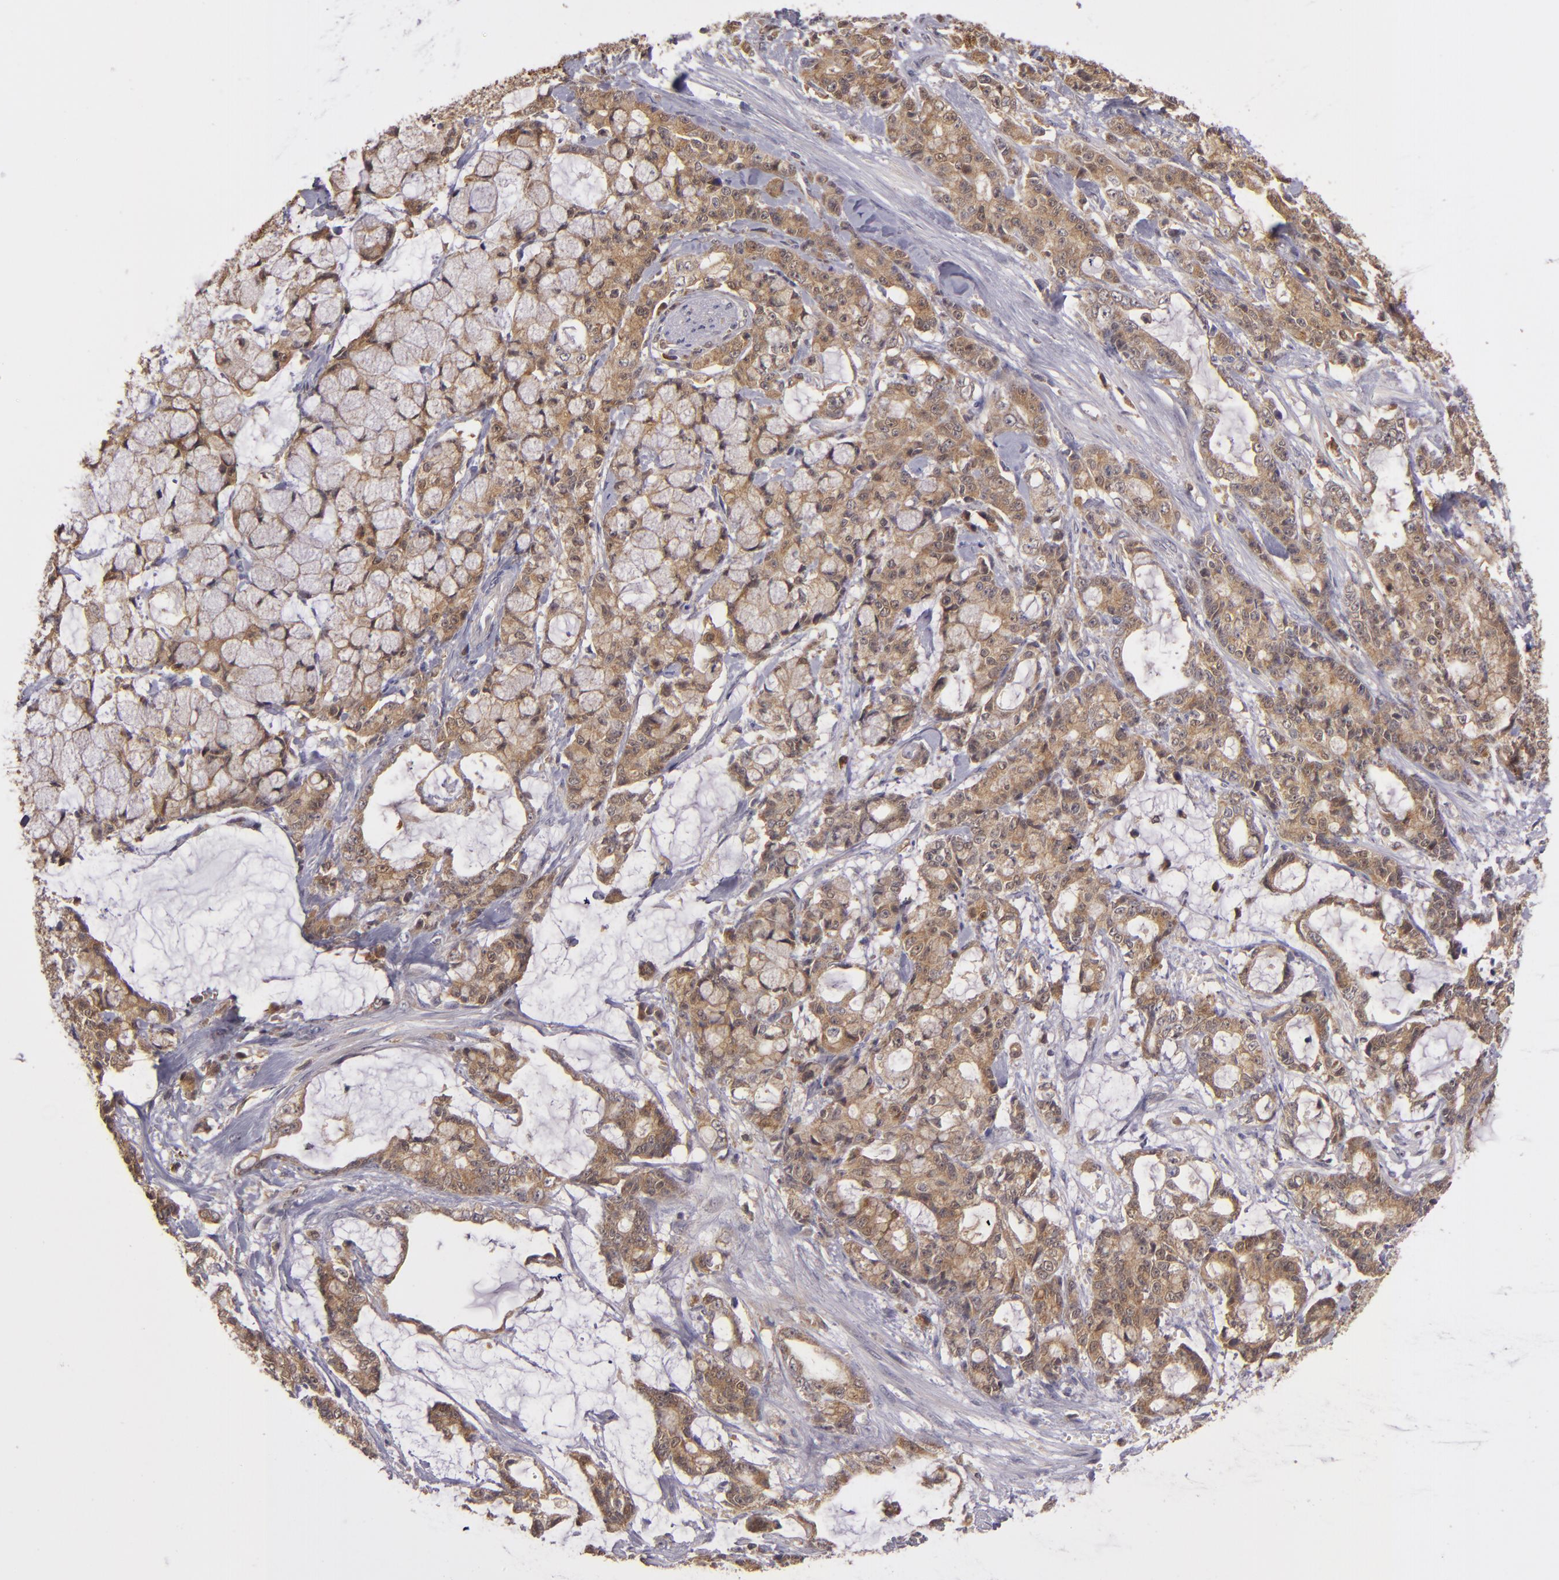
{"staining": {"intensity": "moderate", "quantity": ">75%", "location": "cytoplasmic/membranous"}, "tissue": "pancreatic cancer", "cell_type": "Tumor cells", "image_type": "cancer", "snomed": [{"axis": "morphology", "description": "Adenocarcinoma, NOS"}, {"axis": "topography", "description": "Pancreas"}], "caption": "Protein staining of pancreatic cancer (adenocarcinoma) tissue demonstrates moderate cytoplasmic/membranous staining in approximately >75% of tumor cells. (DAB (3,3'-diaminobenzidine) = brown stain, brightfield microscopy at high magnification).", "gene": "FHIT", "patient": {"sex": "female", "age": 73}}